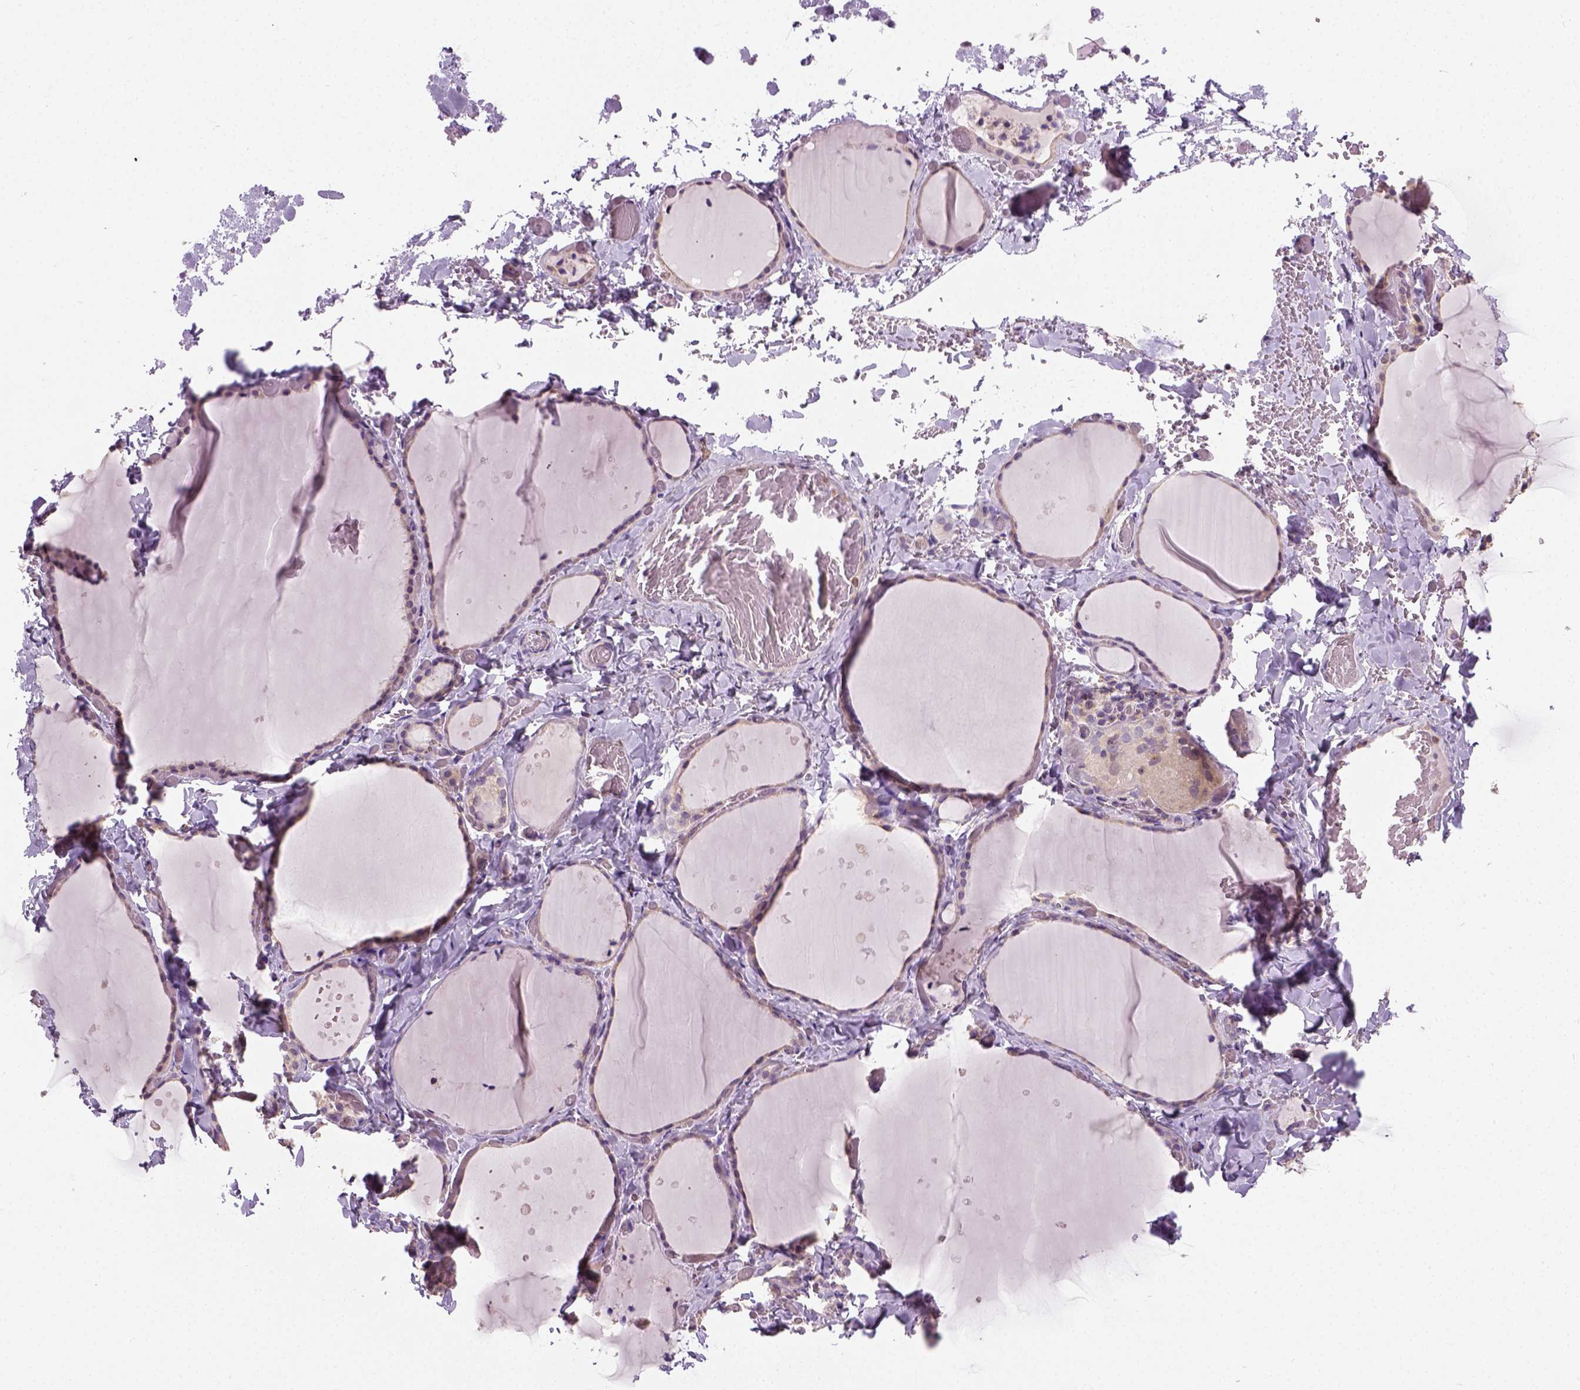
{"staining": {"intensity": "weak", "quantity": ">75%", "location": "cytoplasmic/membranous"}, "tissue": "thyroid gland", "cell_type": "Glandular cells", "image_type": "normal", "snomed": [{"axis": "morphology", "description": "Normal tissue, NOS"}, {"axis": "topography", "description": "Thyroid gland"}], "caption": "IHC (DAB (3,3'-diaminobenzidine)) staining of normal thyroid gland exhibits weak cytoplasmic/membranous protein expression in about >75% of glandular cells.", "gene": "CRACR2A", "patient": {"sex": "female", "age": 36}}